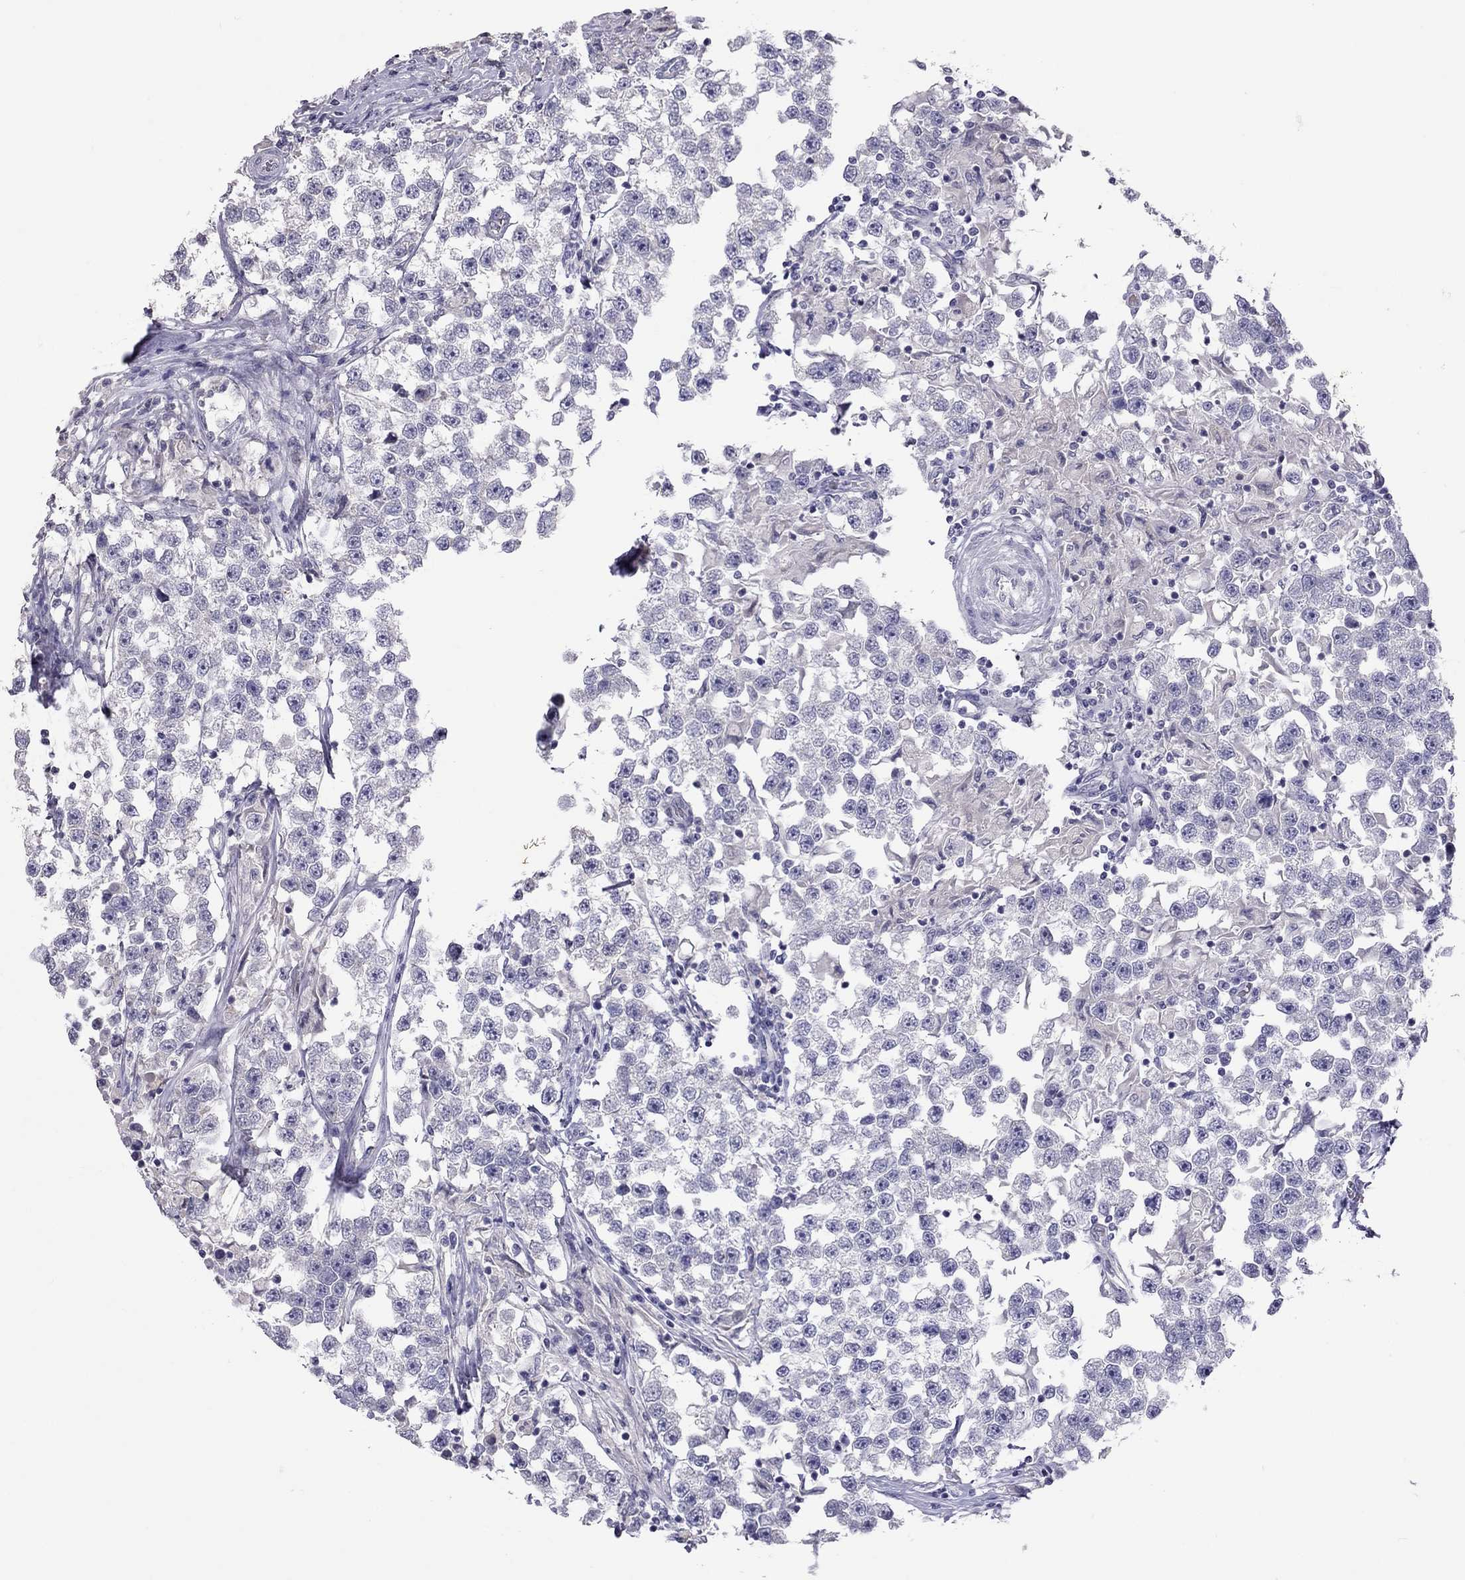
{"staining": {"intensity": "negative", "quantity": "none", "location": "none"}, "tissue": "testis cancer", "cell_type": "Tumor cells", "image_type": "cancer", "snomed": [{"axis": "morphology", "description": "Seminoma, NOS"}, {"axis": "topography", "description": "Testis"}], "caption": "Human testis seminoma stained for a protein using IHC demonstrates no expression in tumor cells.", "gene": "MUC16", "patient": {"sex": "male", "age": 46}}